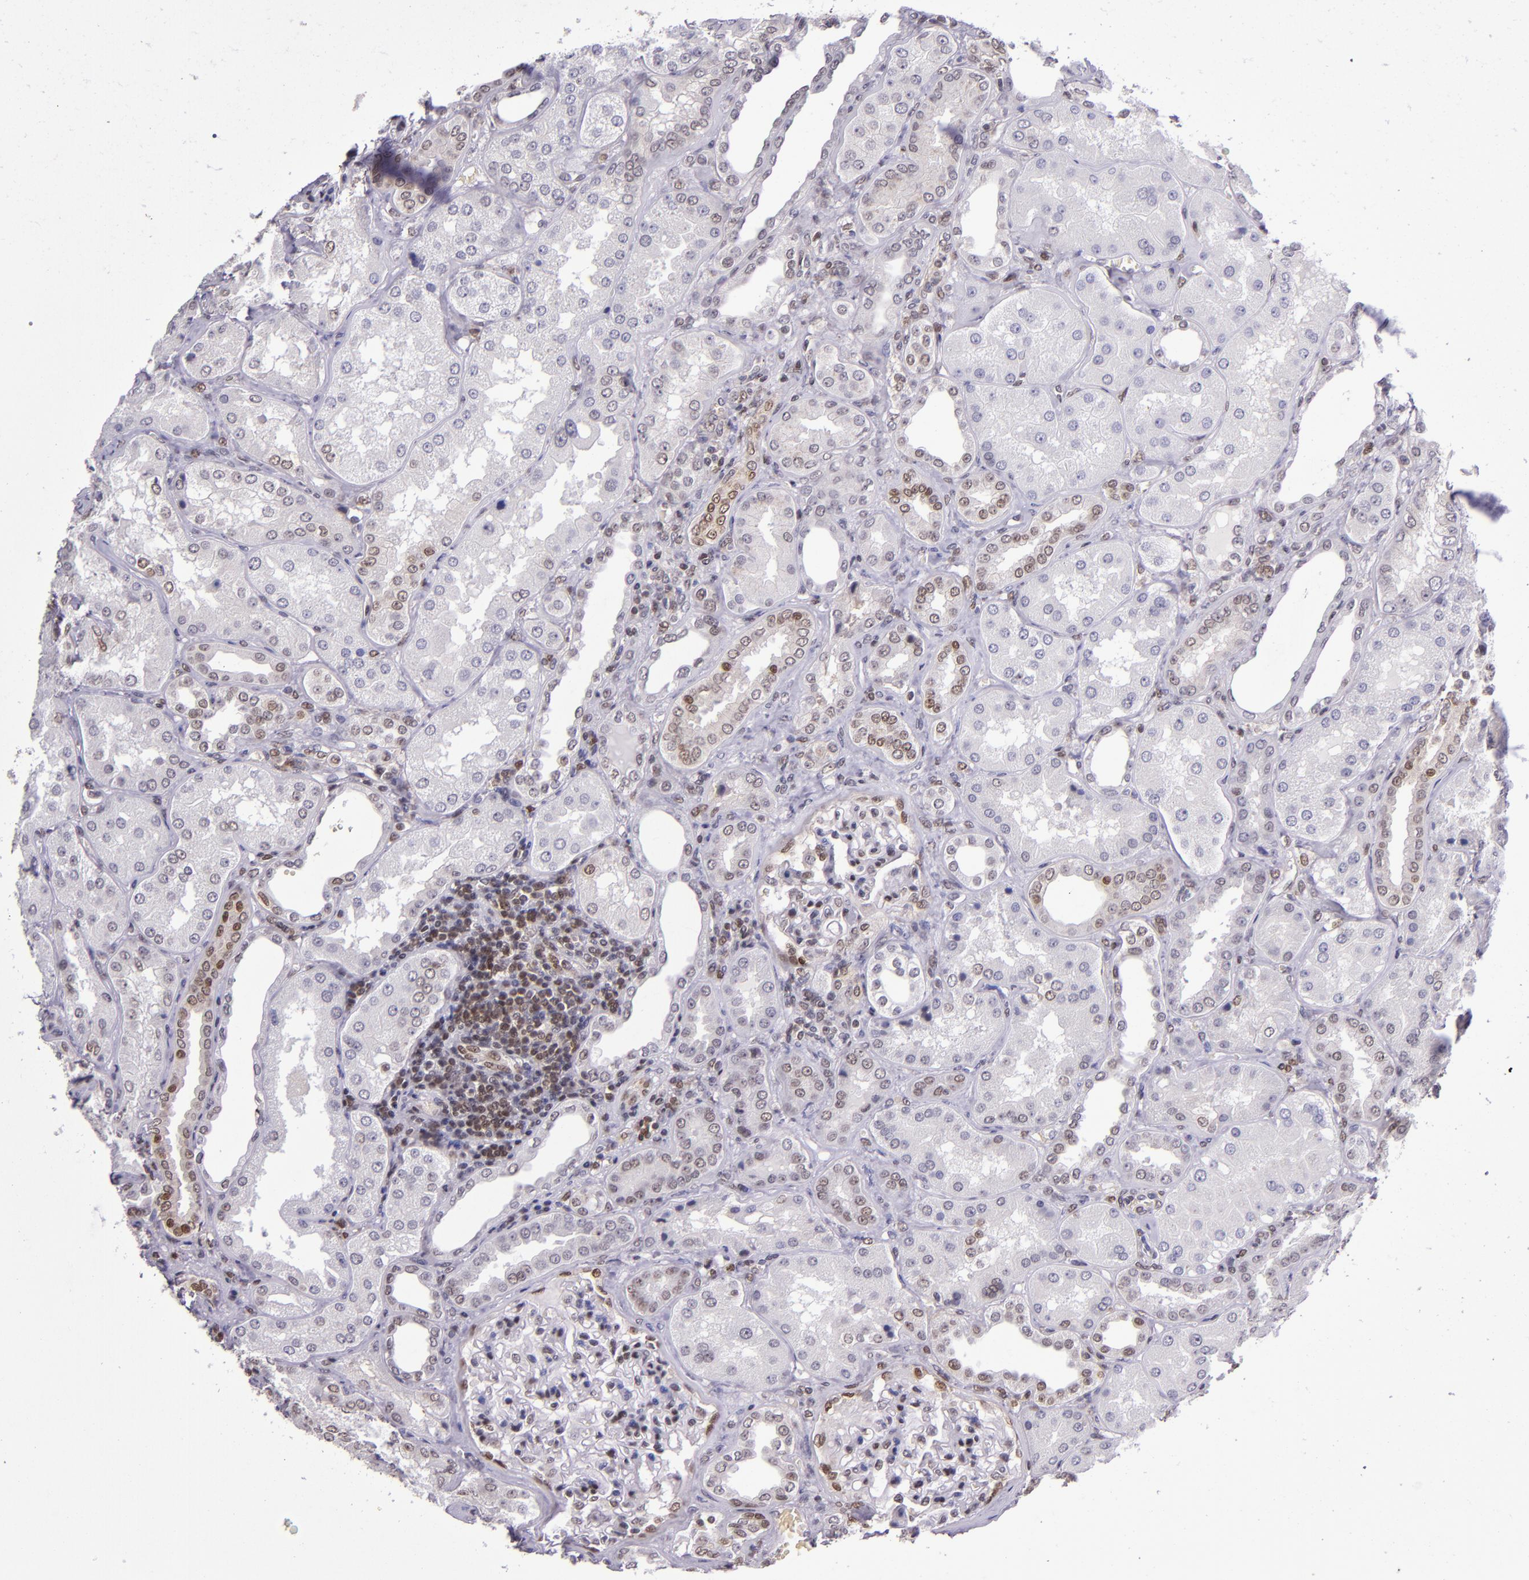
{"staining": {"intensity": "strong", "quantity": ">75%", "location": "nuclear"}, "tissue": "kidney", "cell_type": "Cells in glomeruli", "image_type": "normal", "snomed": [{"axis": "morphology", "description": "Normal tissue, NOS"}, {"axis": "topography", "description": "Kidney"}], "caption": "DAB (3,3'-diaminobenzidine) immunohistochemical staining of benign human kidney shows strong nuclear protein expression in about >75% of cells in glomeruli.", "gene": "MGMT", "patient": {"sex": "female", "age": 56}}